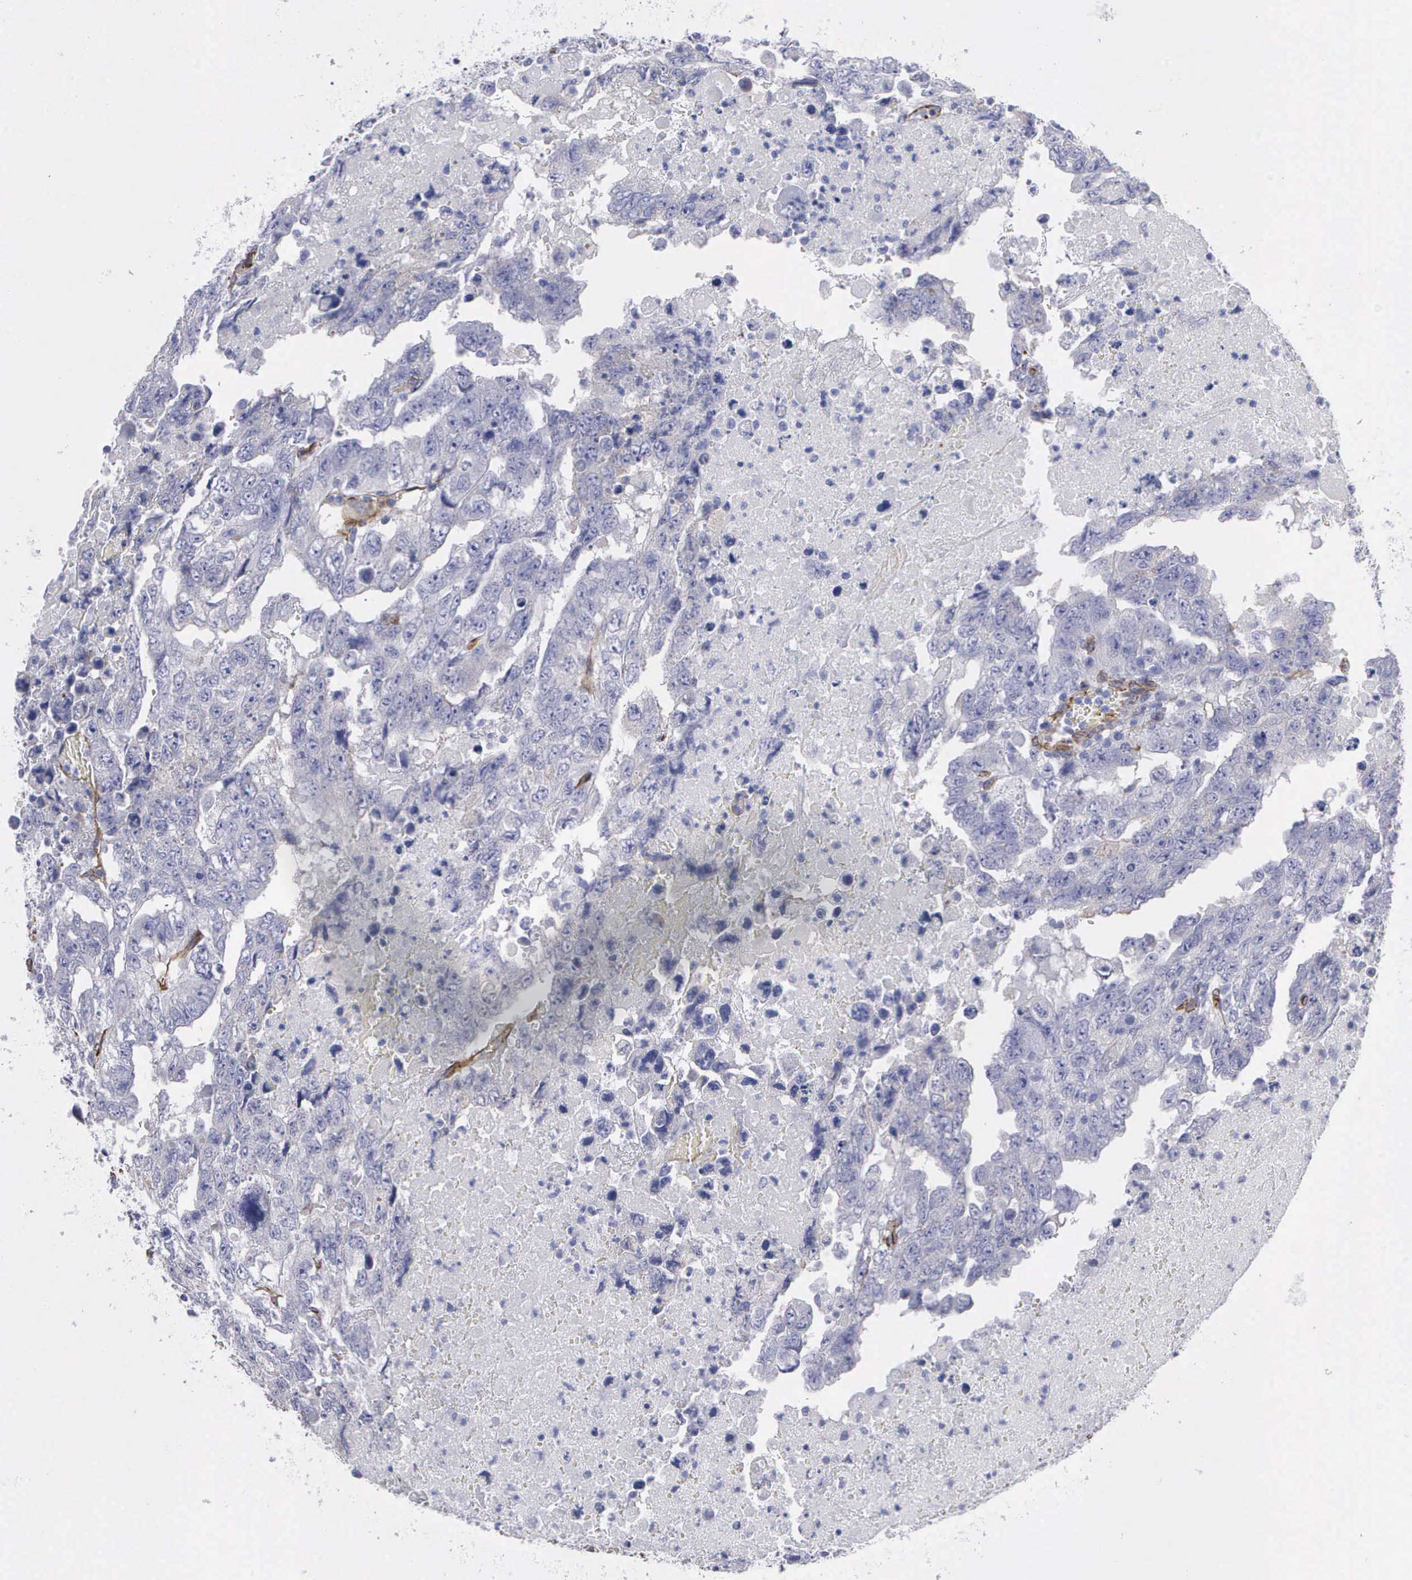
{"staining": {"intensity": "negative", "quantity": "none", "location": "none"}, "tissue": "testis cancer", "cell_type": "Tumor cells", "image_type": "cancer", "snomed": [{"axis": "morphology", "description": "Carcinoma, Embryonal, NOS"}, {"axis": "topography", "description": "Testis"}], "caption": "Testis cancer (embryonal carcinoma) was stained to show a protein in brown. There is no significant expression in tumor cells.", "gene": "MAGEB10", "patient": {"sex": "male", "age": 36}}